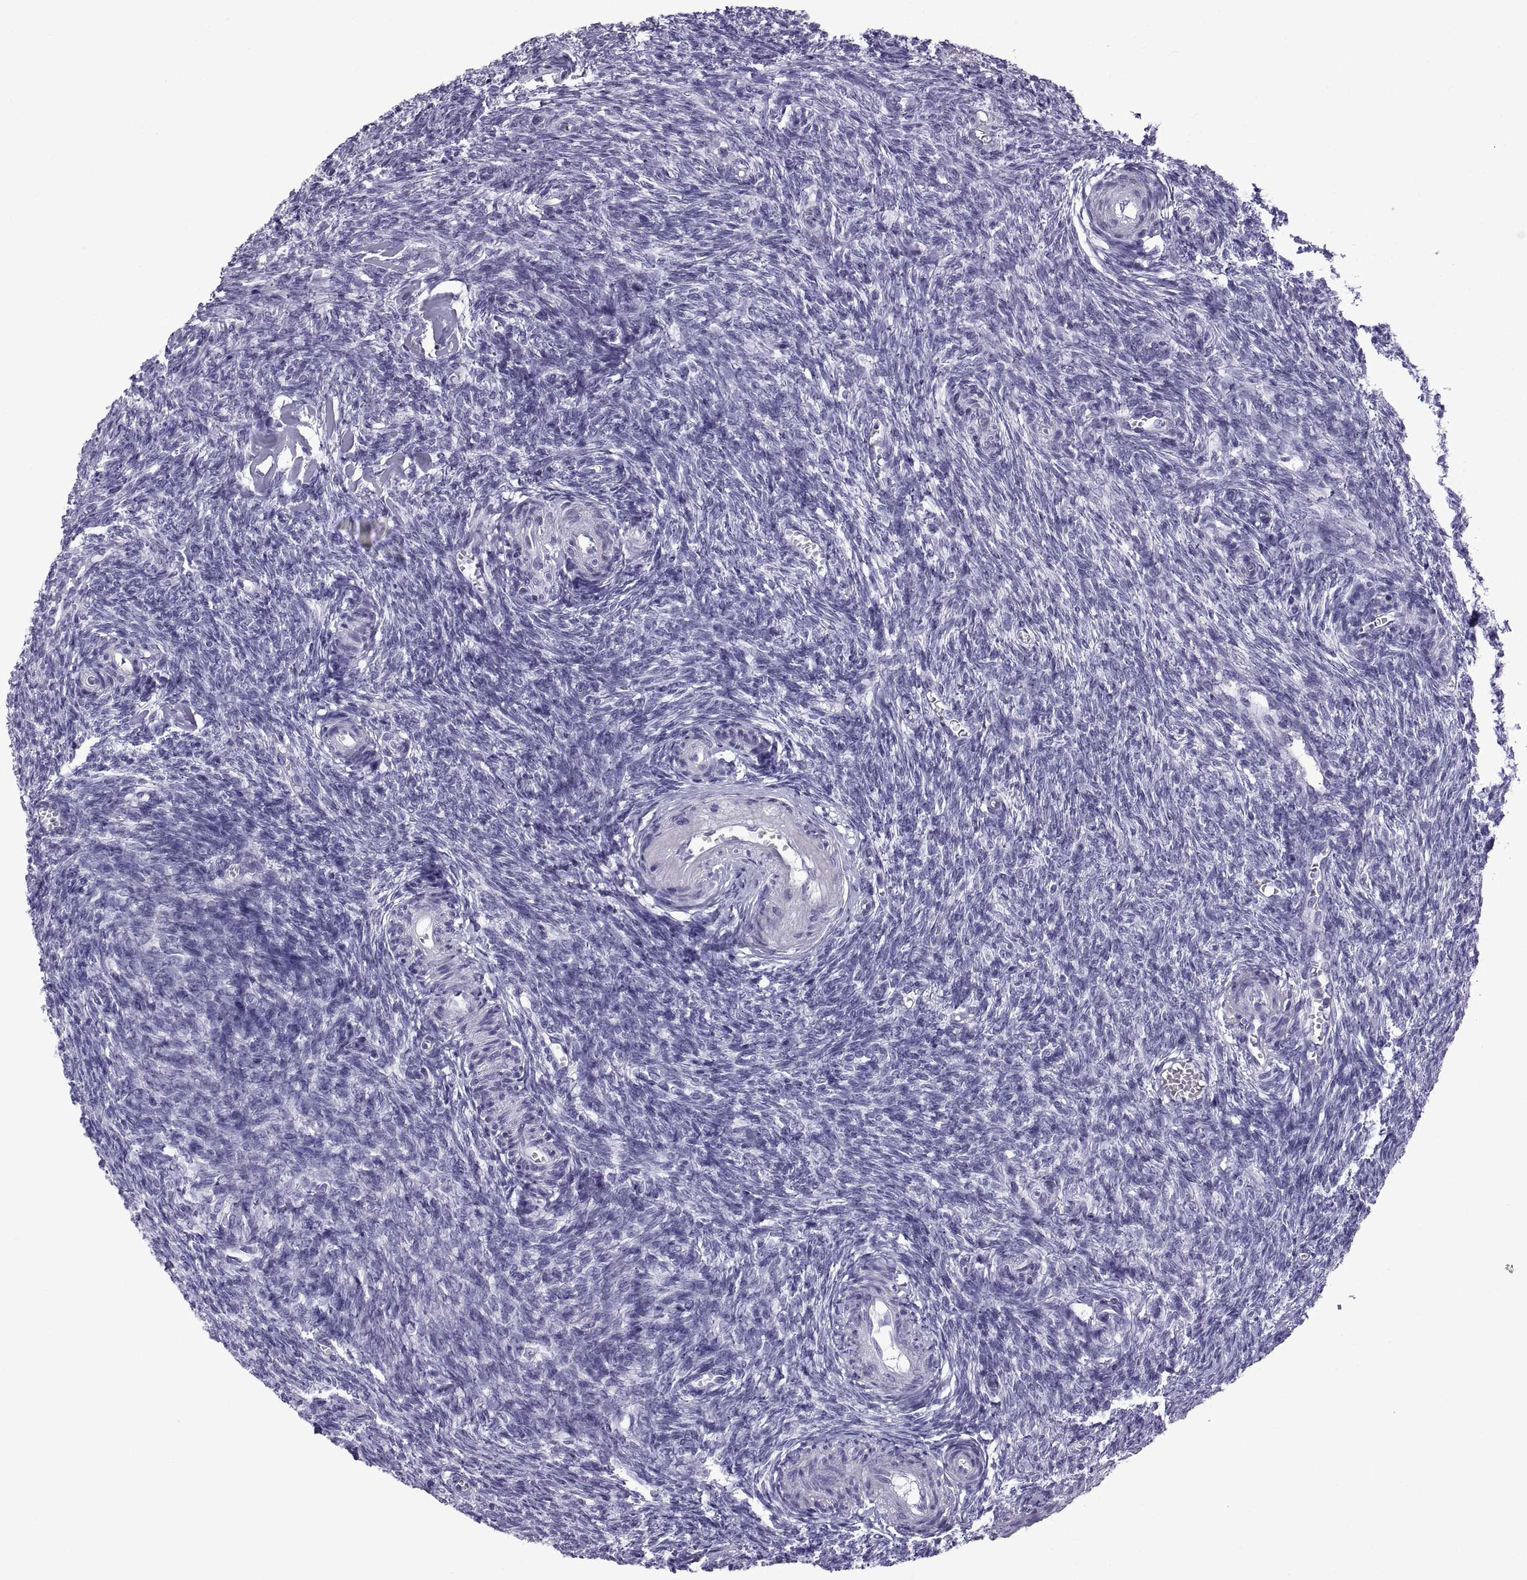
{"staining": {"intensity": "negative", "quantity": "none", "location": "none"}, "tissue": "ovary", "cell_type": "Ovarian stroma cells", "image_type": "normal", "snomed": [{"axis": "morphology", "description": "Normal tissue, NOS"}, {"axis": "topography", "description": "Ovary"}], "caption": "The IHC image has no significant expression in ovarian stroma cells of ovary.", "gene": "C3orf22", "patient": {"sex": "female", "age": 43}}